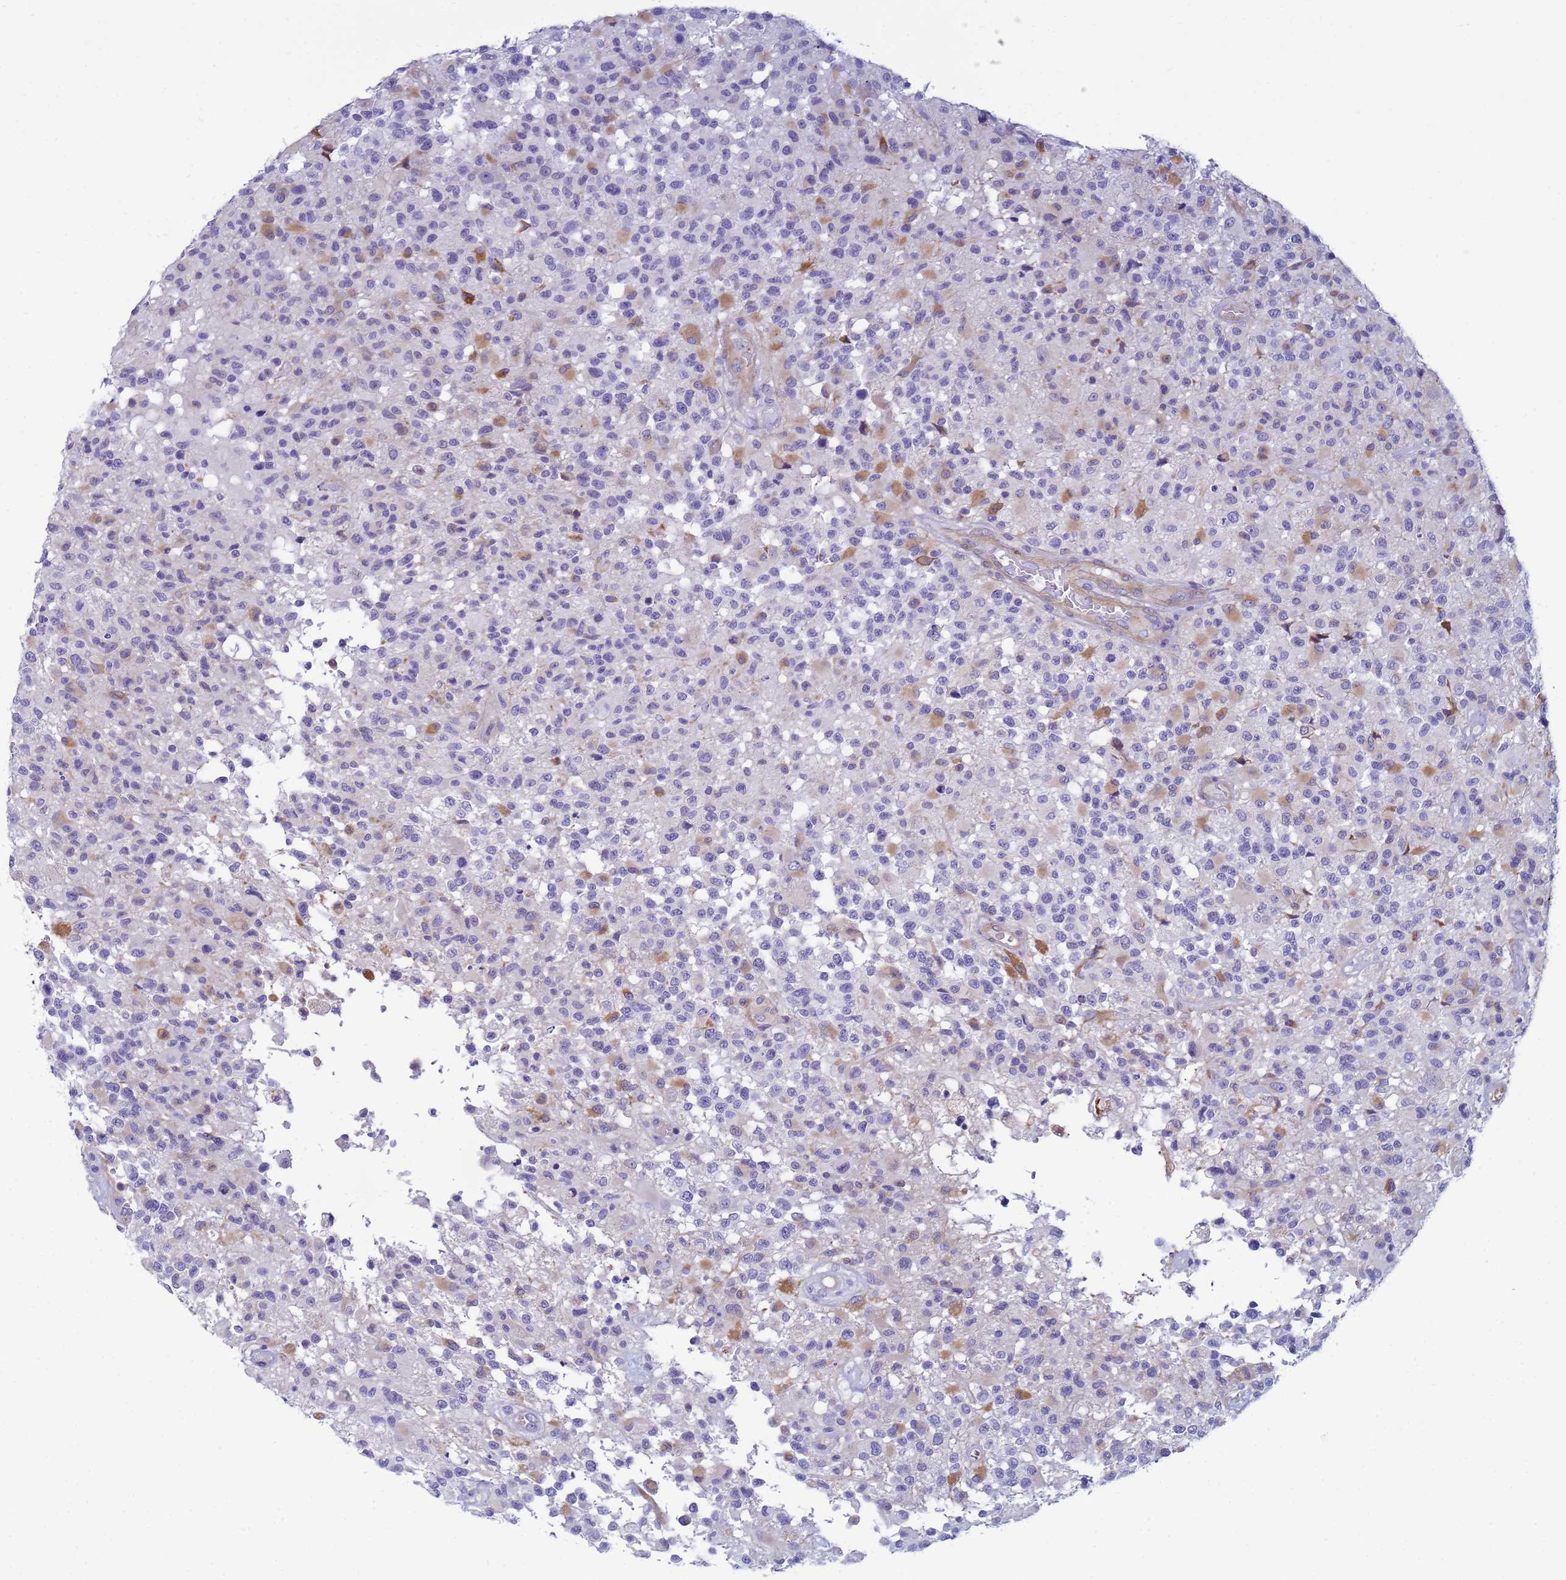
{"staining": {"intensity": "moderate", "quantity": "<25%", "location": "cytoplasmic/membranous"}, "tissue": "glioma", "cell_type": "Tumor cells", "image_type": "cancer", "snomed": [{"axis": "morphology", "description": "Glioma, malignant, High grade"}, {"axis": "morphology", "description": "Glioblastoma, NOS"}, {"axis": "topography", "description": "Brain"}], "caption": "There is low levels of moderate cytoplasmic/membranous staining in tumor cells of glioma, as demonstrated by immunohistochemical staining (brown color).", "gene": "TRPC6", "patient": {"sex": "male", "age": 60}}